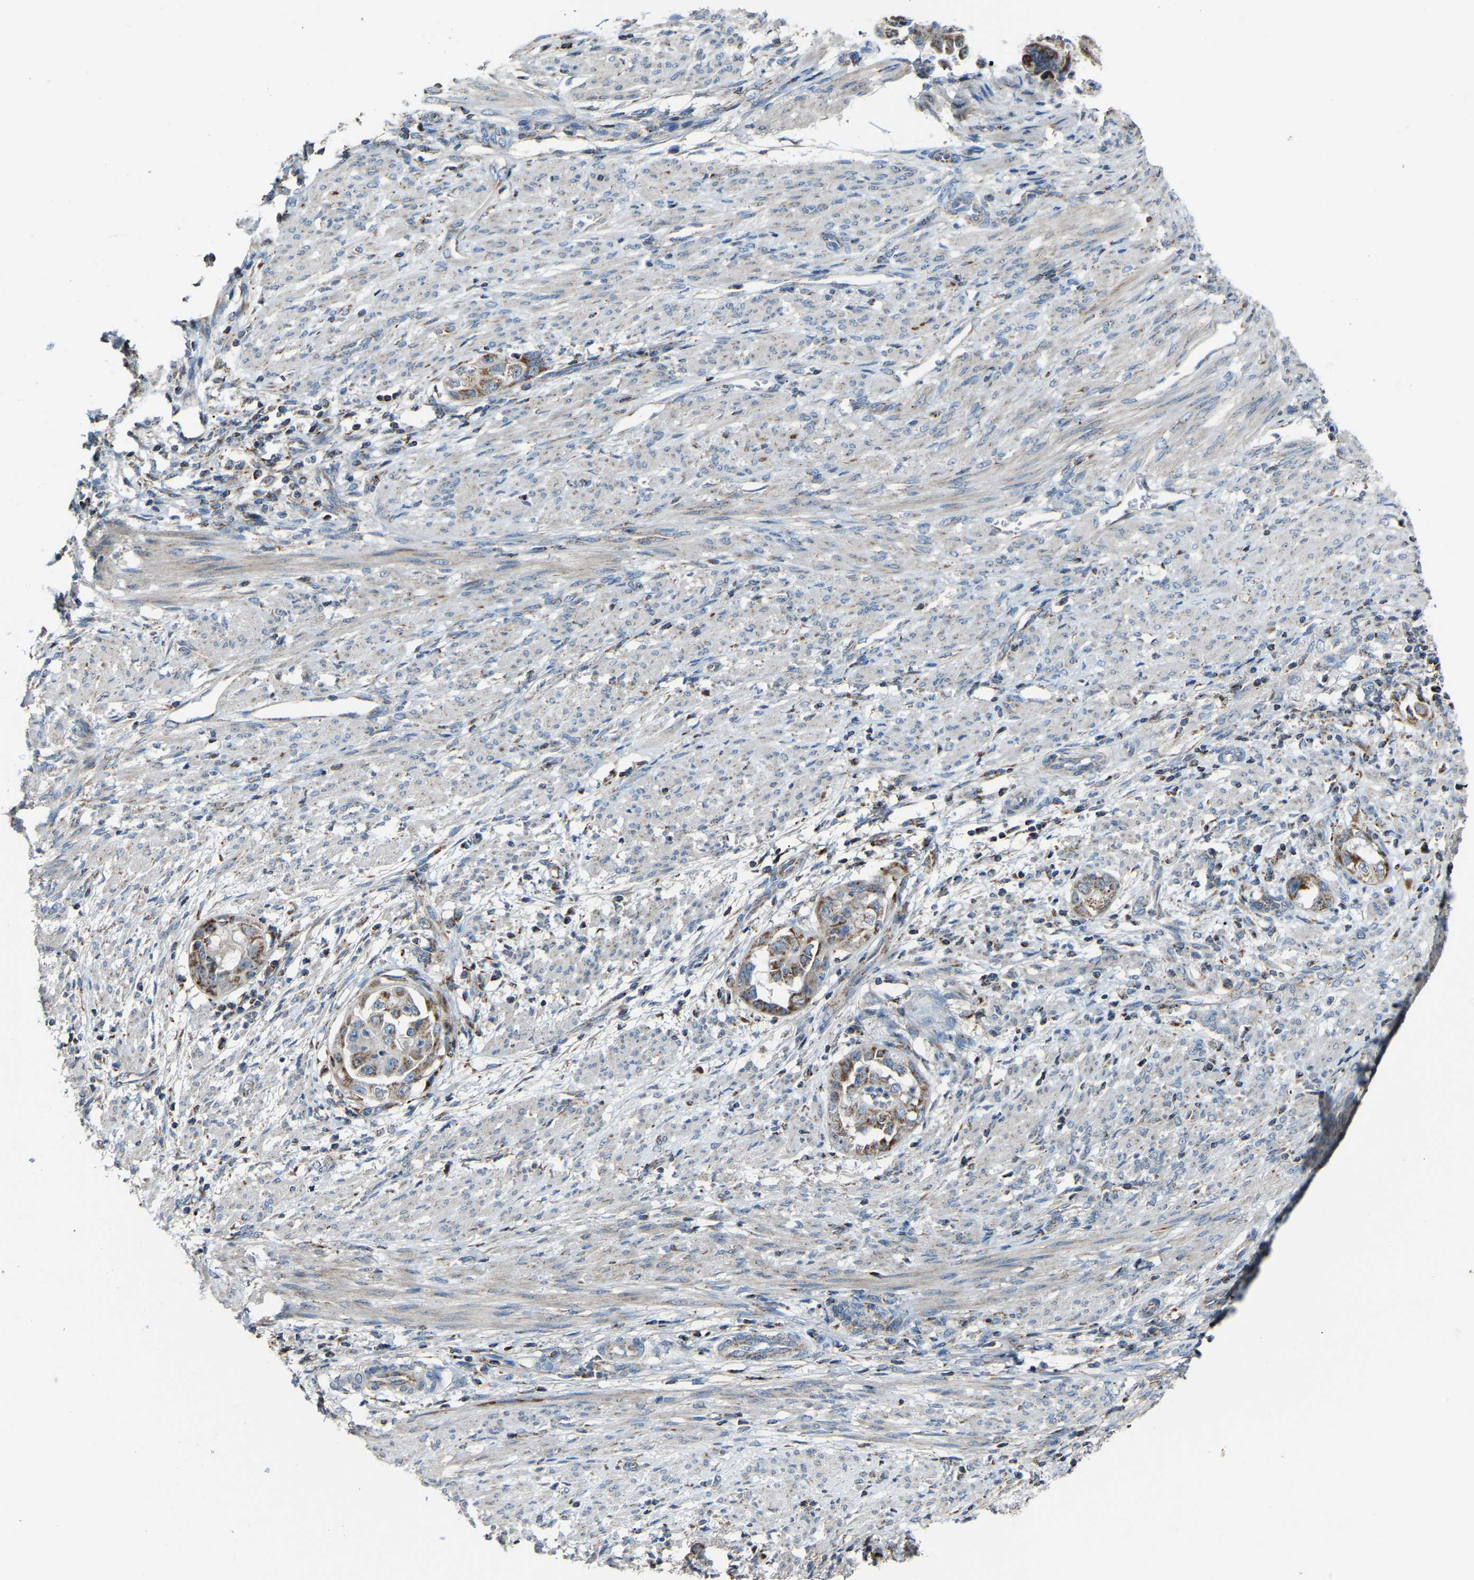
{"staining": {"intensity": "moderate", "quantity": ">75%", "location": "cytoplasmic/membranous"}, "tissue": "endometrial cancer", "cell_type": "Tumor cells", "image_type": "cancer", "snomed": [{"axis": "morphology", "description": "Adenocarcinoma, NOS"}, {"axis": "topography", "description": "Endometrium"}], "caption": "Tumor cells display medium levels of moderate cytoplasmic/membranous expression in about >75% of cells in human endometrial cancer.", "gene": "CANT1", "patient": {"sex": "female", "age": 85}}